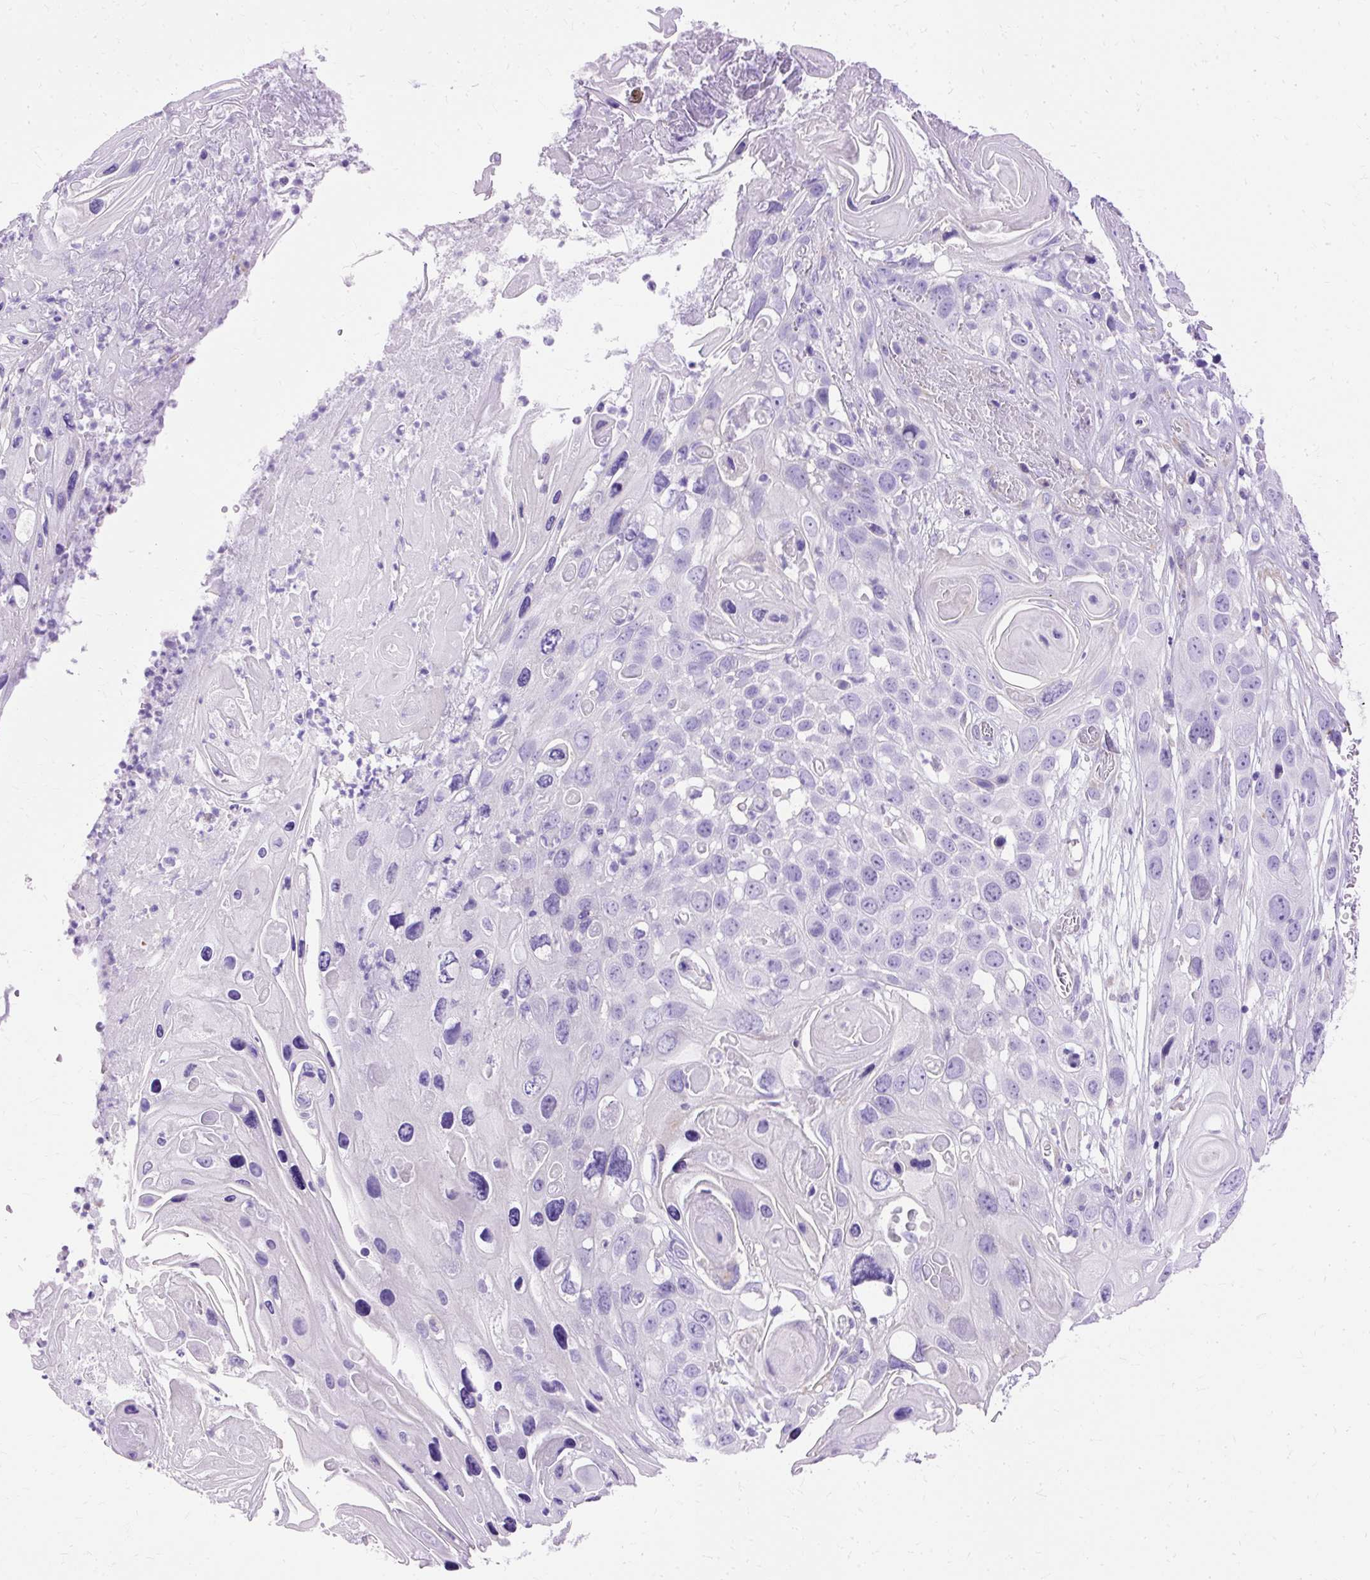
{"staining": {"intensity": "negative", "quantity": "none", "location": "none"}, "tissue": "skin cancer", "cell_type": "Tumor cells", "image_type": "cancer", "snomed": [{"axis": "morphology", "description": "Squamous cell carcinoma, NOS"}, {"axis": "topography", "description": "Skin"}], "caption": "There is no significant staining in tumor cells of skin cancer.", "gene": "MYO6", "patient": {"sex": "male", "age": 55}}